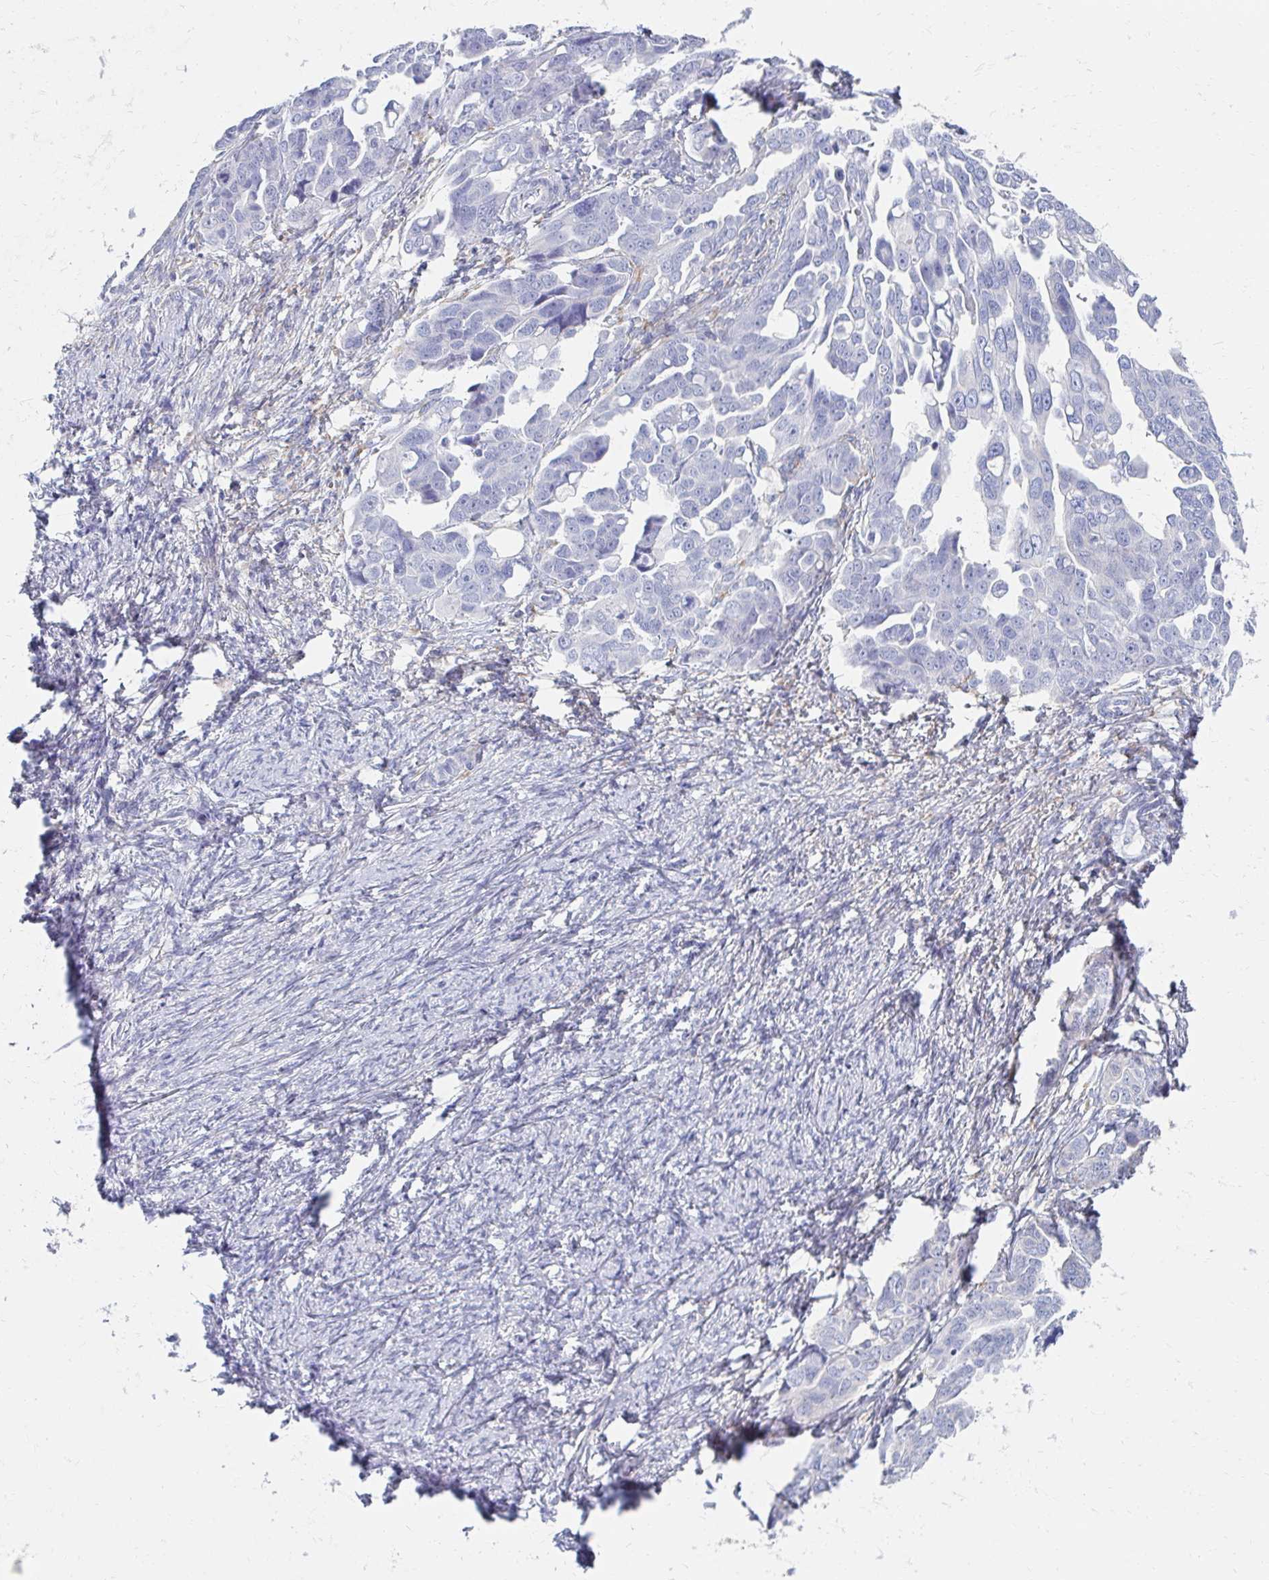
{"staining": {"intensity": "negative", "quantity": "none", "location": "none"}, "tissue": "ovarian cancer", "cell_type": "Tumor cells", "image_type": "cancer", "snomed": [{"axis": "morphology", "description": "Cystadenocarcinoma, serous, NOS"}, {"axis": "topography", "description": "Ovary"}], "caption": "DAB (3,3'-diaminobenzidine) immunohistochemical staining of human ovarian serous cystadenocarcinoma shows no significant expression in tumor cells.", "gene": "MYLK2", "patient": {"sex": "female", "age": 59}}